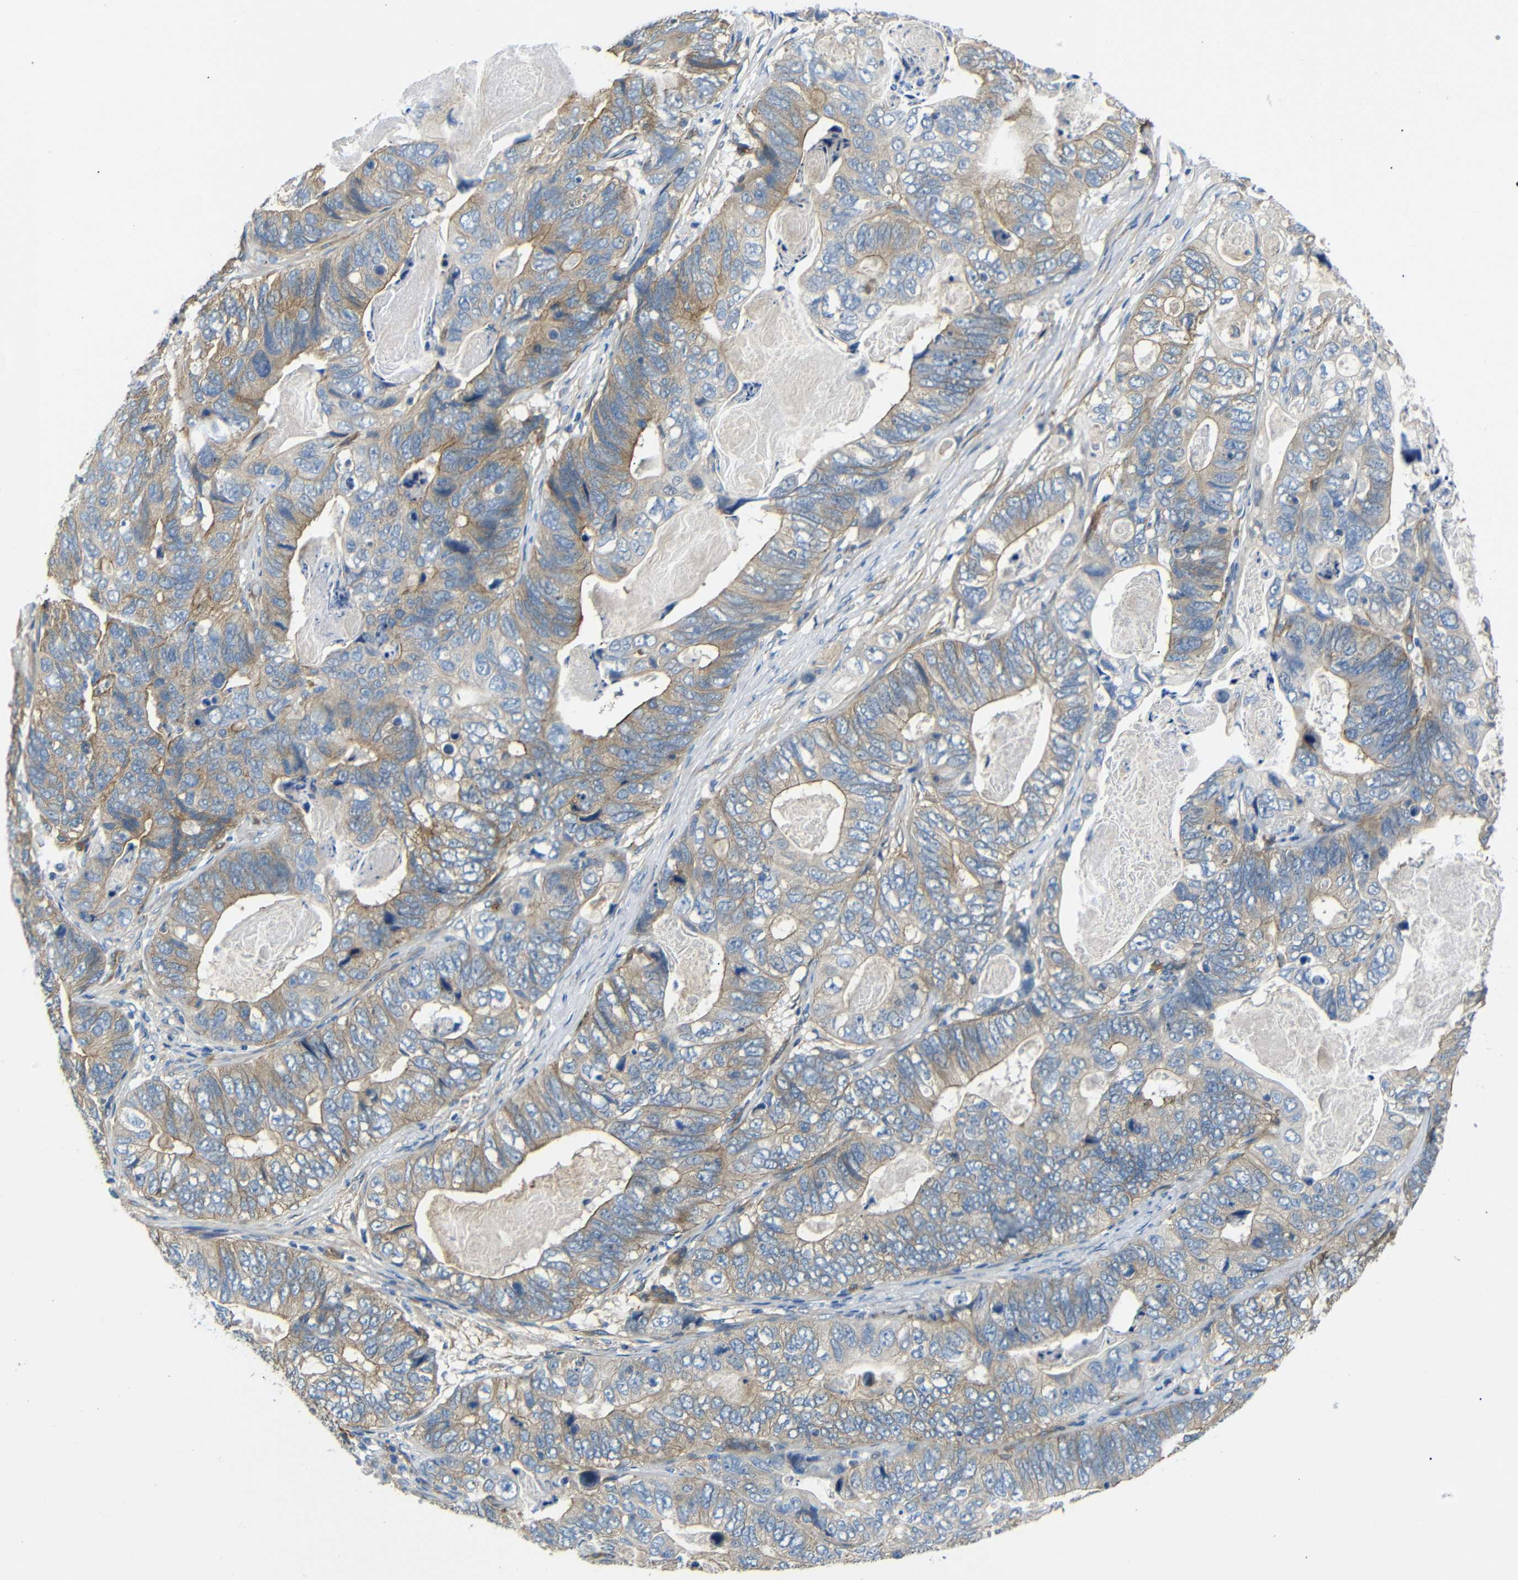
{"staining": {"intensity": "moderate", "quantity": ">75%", "location": "cytoplasmic/membranous"}, "tissue": "stomach cancer", "cell_type": "Tumor cells", "image_type": "cancer", "snomed": [{"axis": "morphology", "description": "Adenocarcinoma, NOS"}, {"axis": "topography", "description": "Stomach"}], "caption": "Immunohistochemical staining of stomach cancer (adenocarcinoma) exhibits medium levels of moderate cytoplasmic/membranous expression in about >75% of tumor cells.", "gene": "MYO1B", "patient": {"sex": "female", "age": 89}}